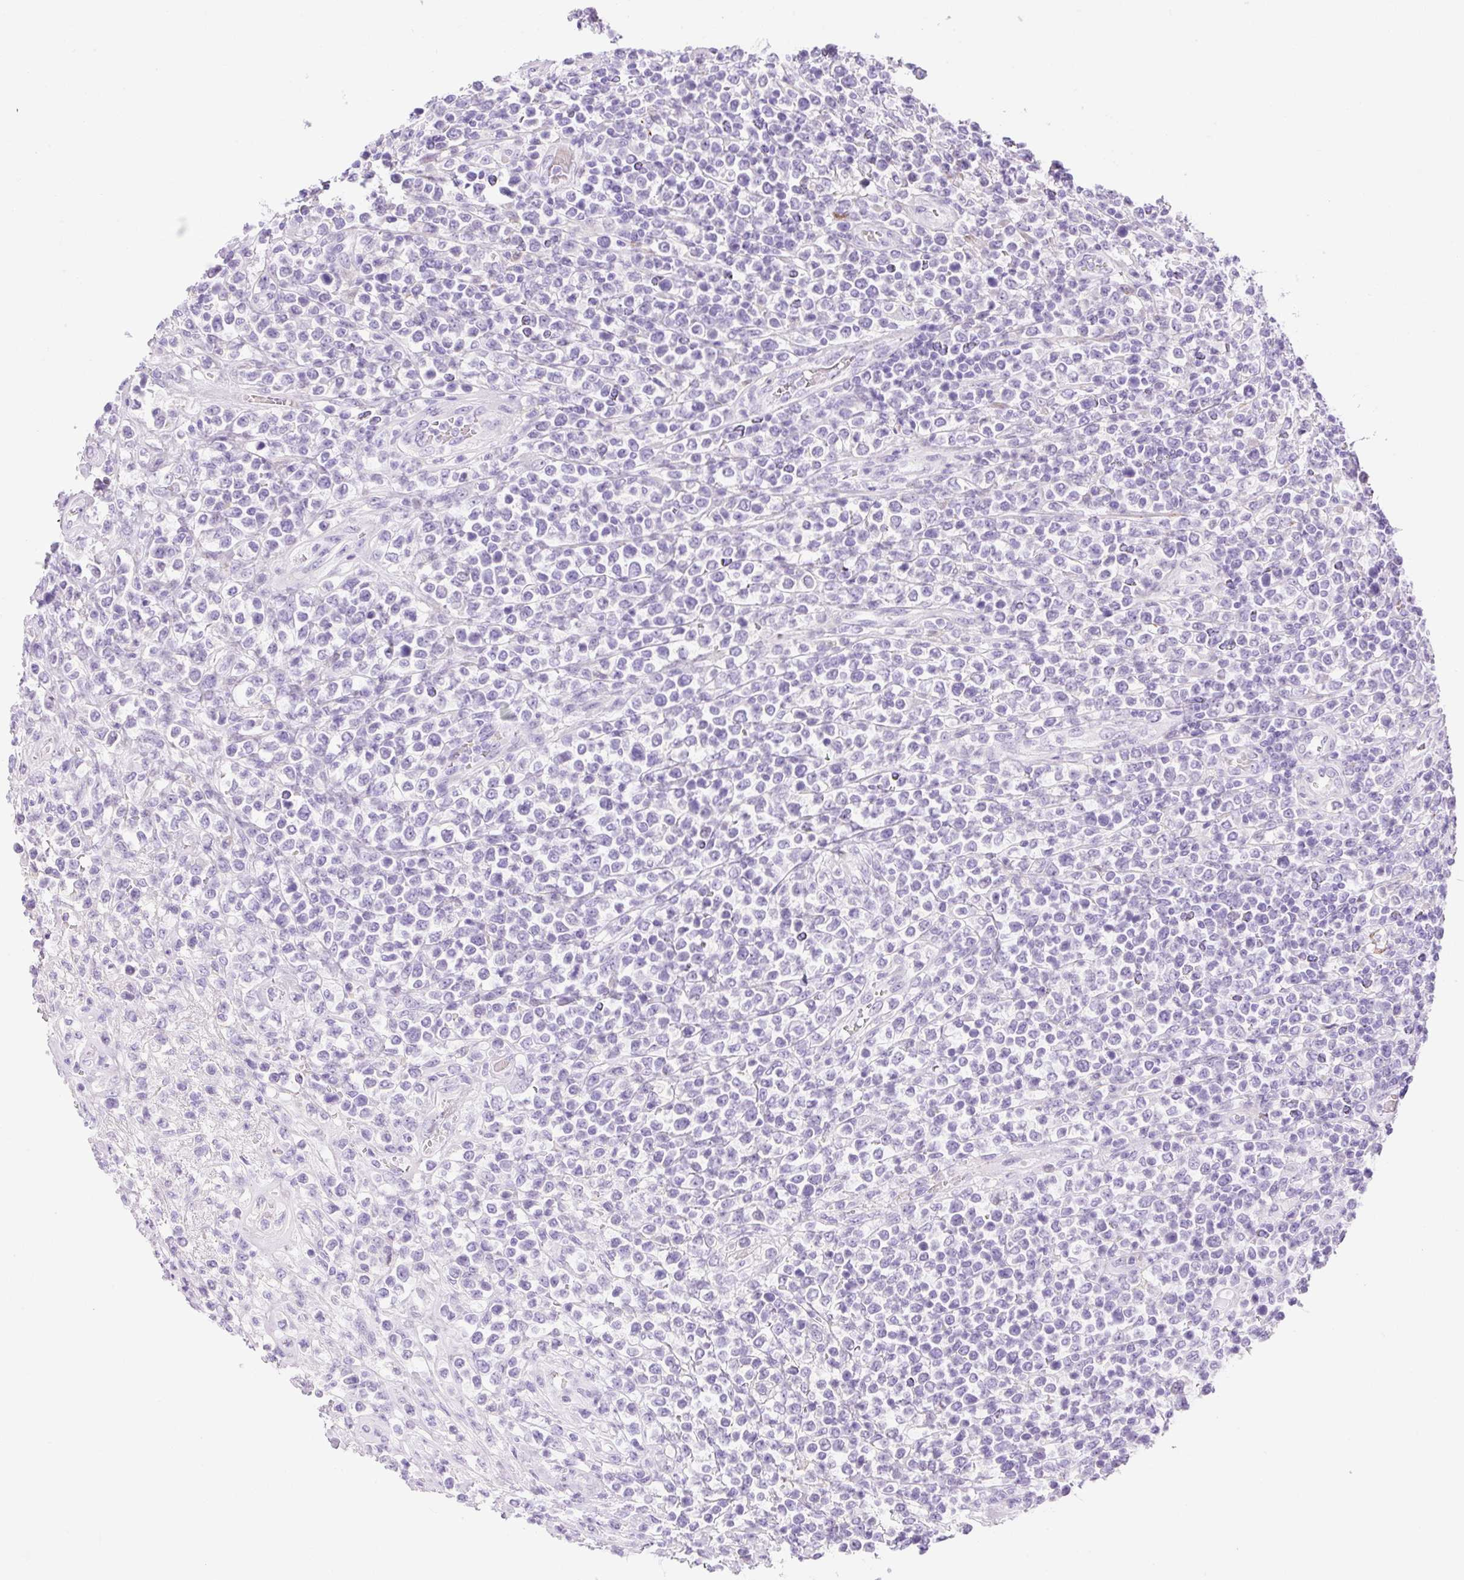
{"staining": {"intensity": "negative", "quantity": "none", "location": "none"}, "tissue": "lymphoma", "cell_type": "Tumor cells", "image_type": "cancer", "snomed": [{"axis": "morphology", "description": "Malignant lymphoma, non-Hodgkin's type, High grade"}, {"axis": "topography", "description": "Soft tissue"}], "caption": "IHC micrograph of human lymphoma stained for a protein (brown), which displays no positivity in tumor cells.", "gene": "ZNF121", "patient": {"sex": "female", "age": 56}}